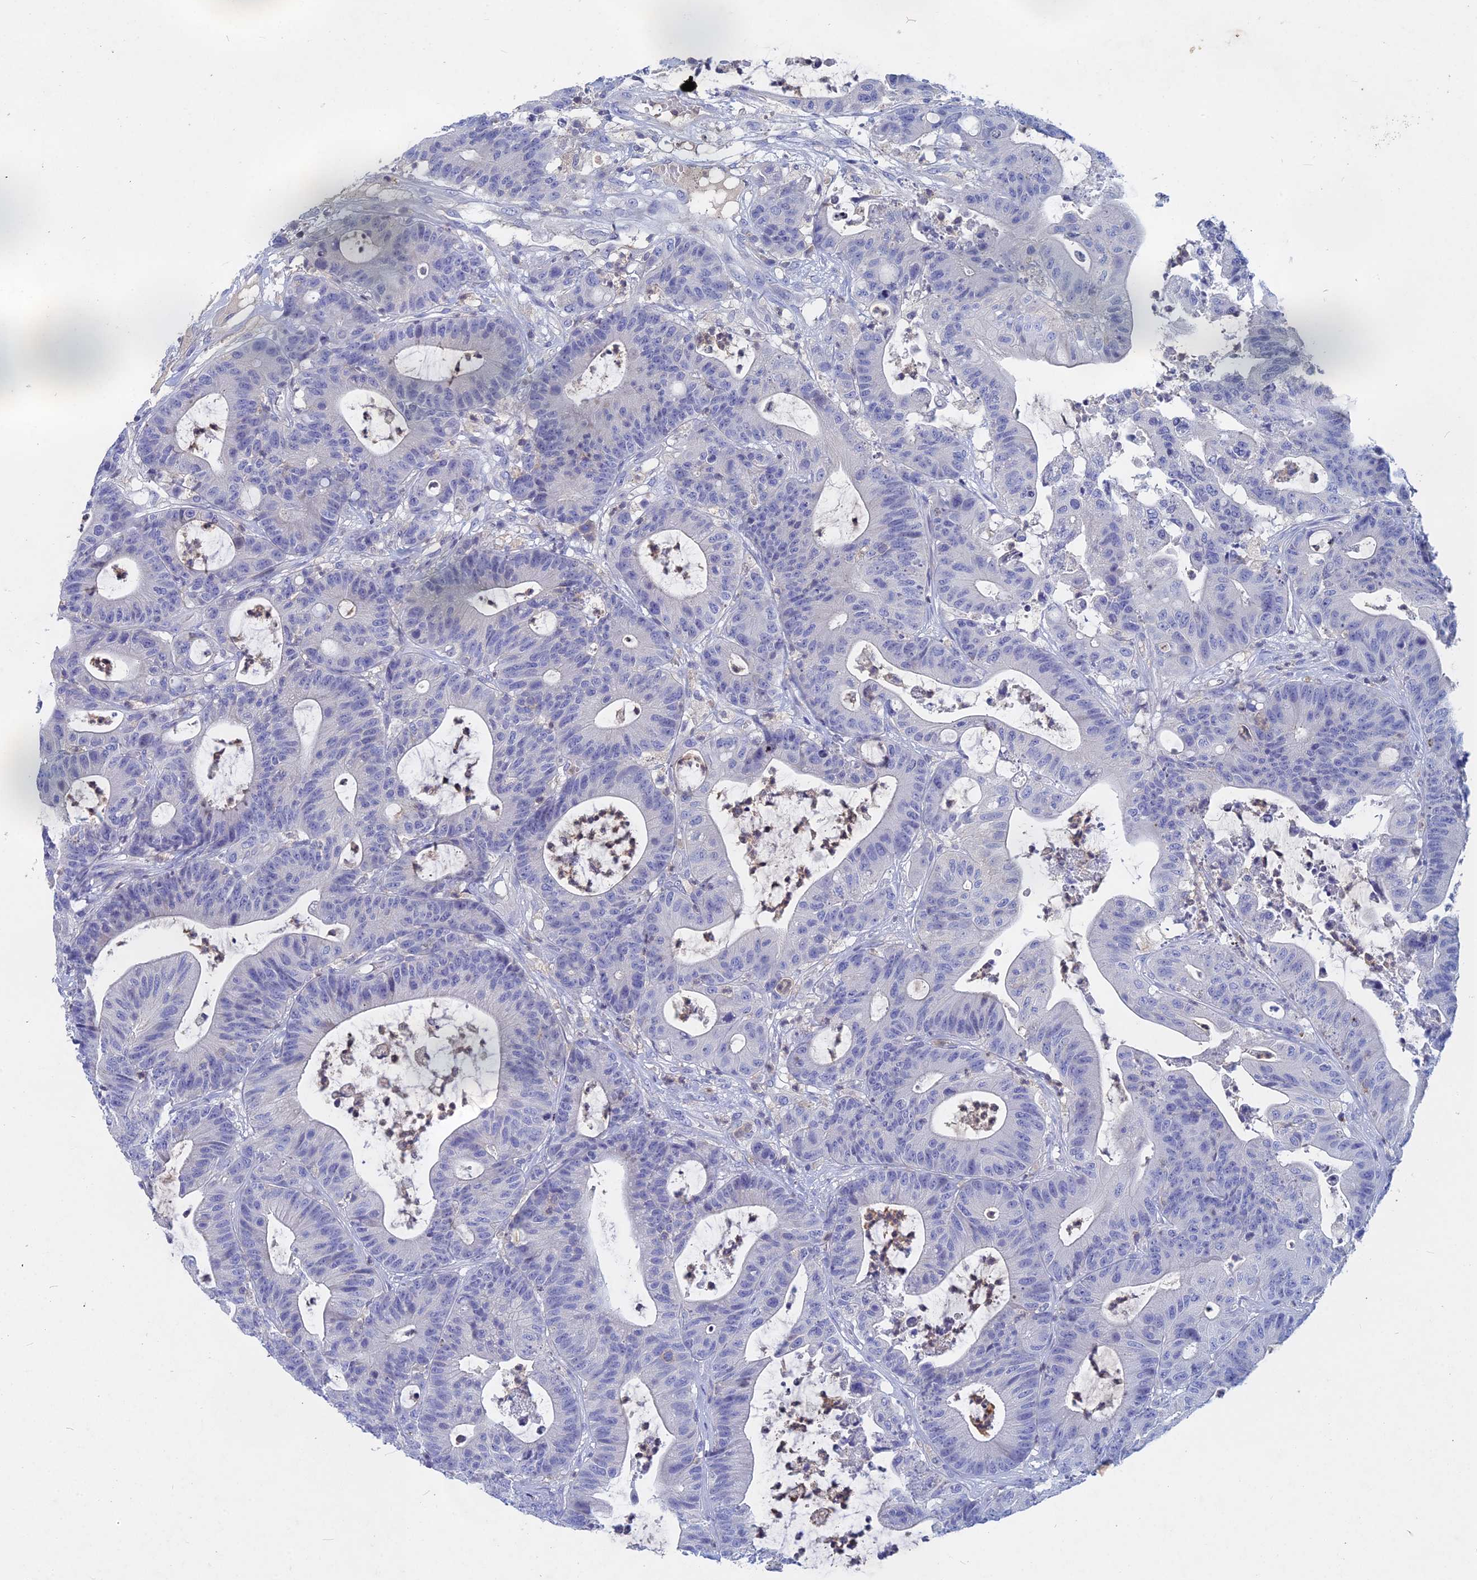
{"staining": {"intensity": "negative", "quantity": "none", "location": "none"}, "tissue": "colorectal cancer", "cell_type": "Tumor cells", "image_type": "cancer", "snomed": [{"axis": "morphology", "description": "Adenocarcinoma, NOS"}, {"axis": "topography", "description": "Colon"}], "caption": "A high-resolution micrograph shows immunohistochemistry (IHC) staining of colorectal adenocarcinoma, which exhibits no significant staining in tumor cells.", "gene": "ACP7", "patient": {"sex": "female", "age": 84}}